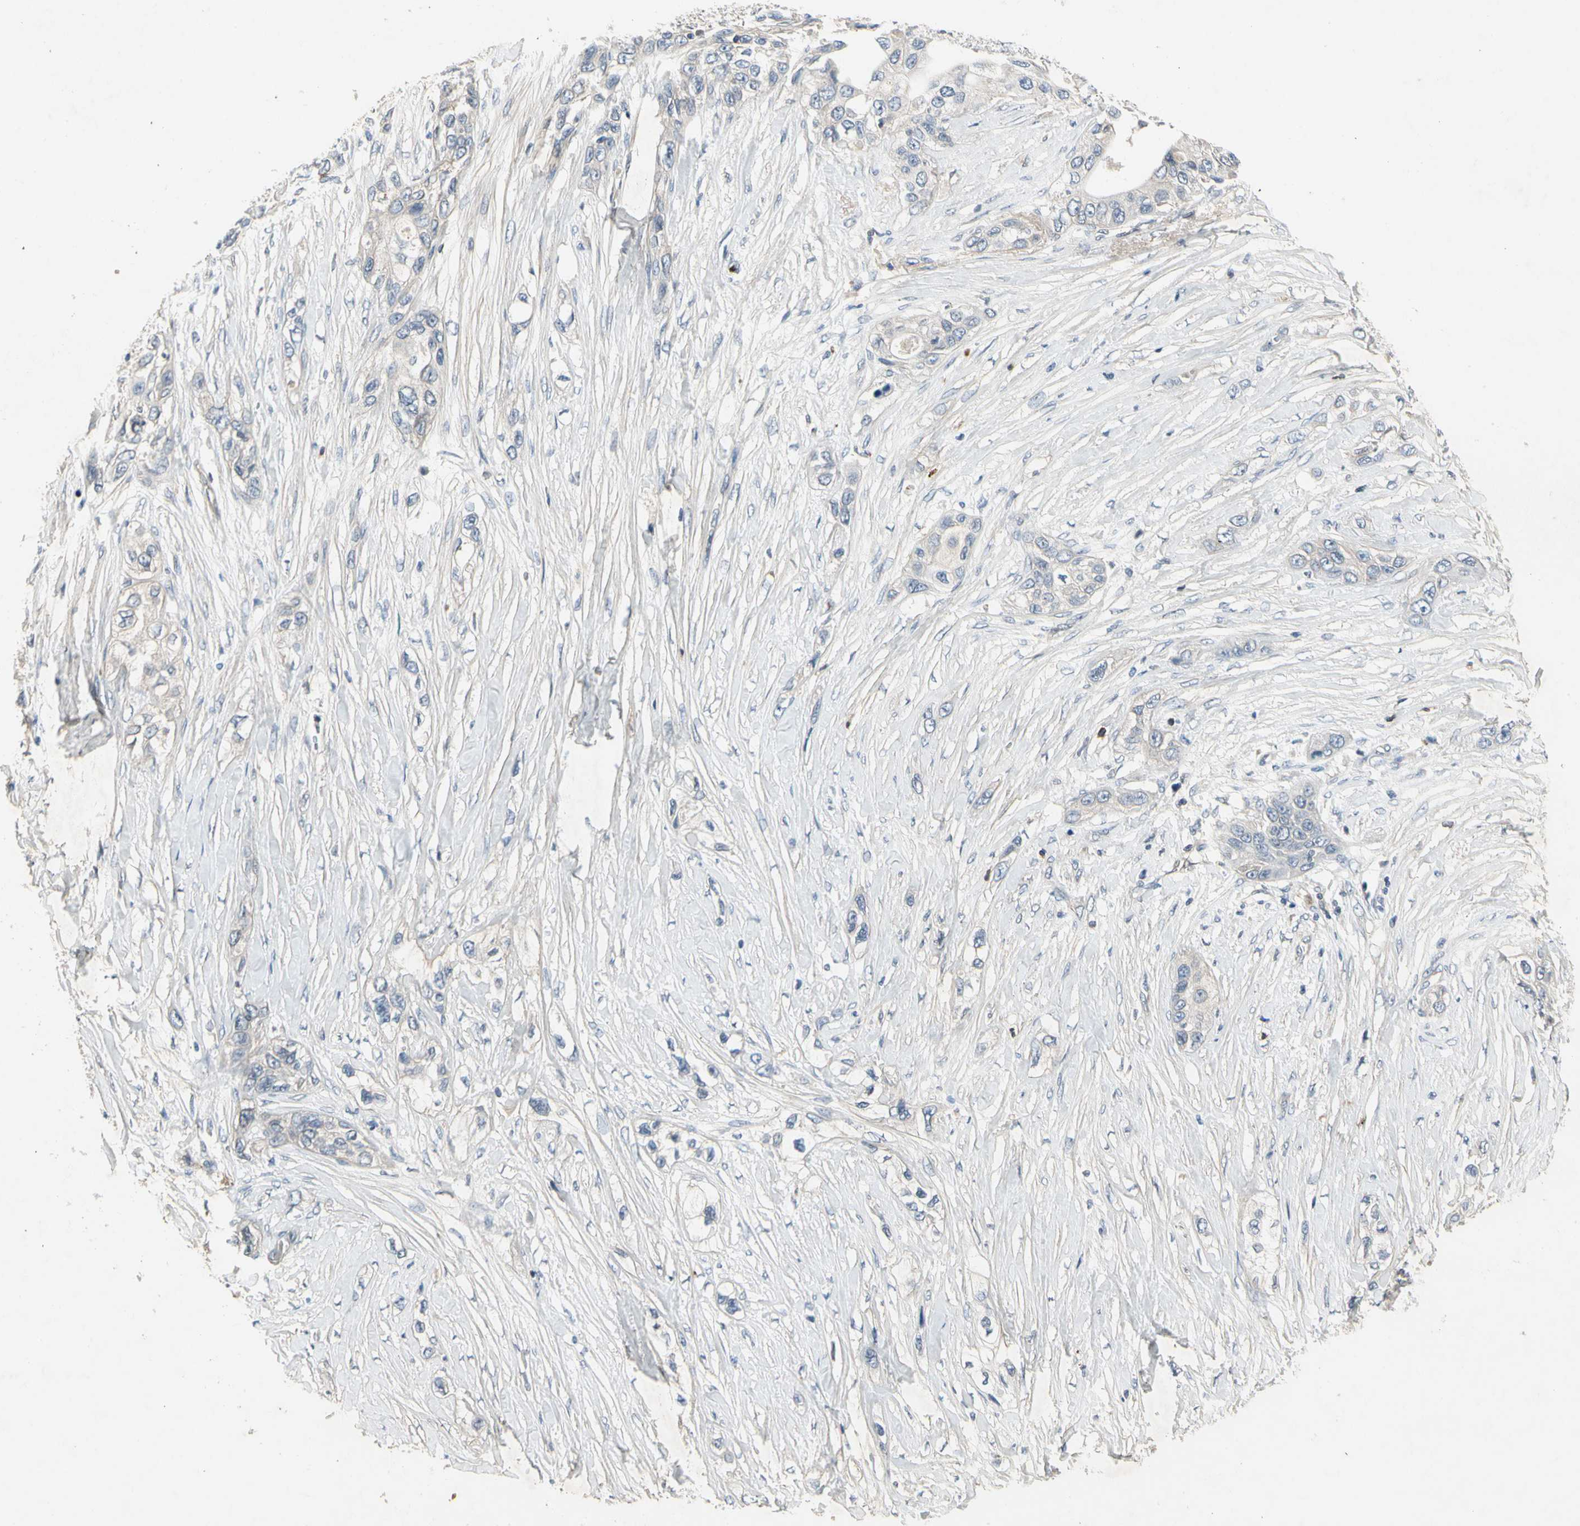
{"staining": {"intensity": "negative", "quantity": "none", "location": "none"}, "tissue": "pancreatic cancer", "cell_type": "Tumor cells", "image_type": "cancer", "snomed": [{"axis": "morphology", "description": "Adenocarcinoma, NOS"}, {"axis": "topography", "description": "Pancreas"}], "caption": "Pancreatic cancer (adenocarcinoma) stained for a protein using immunohistochemistry displays no expression tumor cells.", "gene": "CRTAC1", "patient": {"sex": "female", "age": 70}}